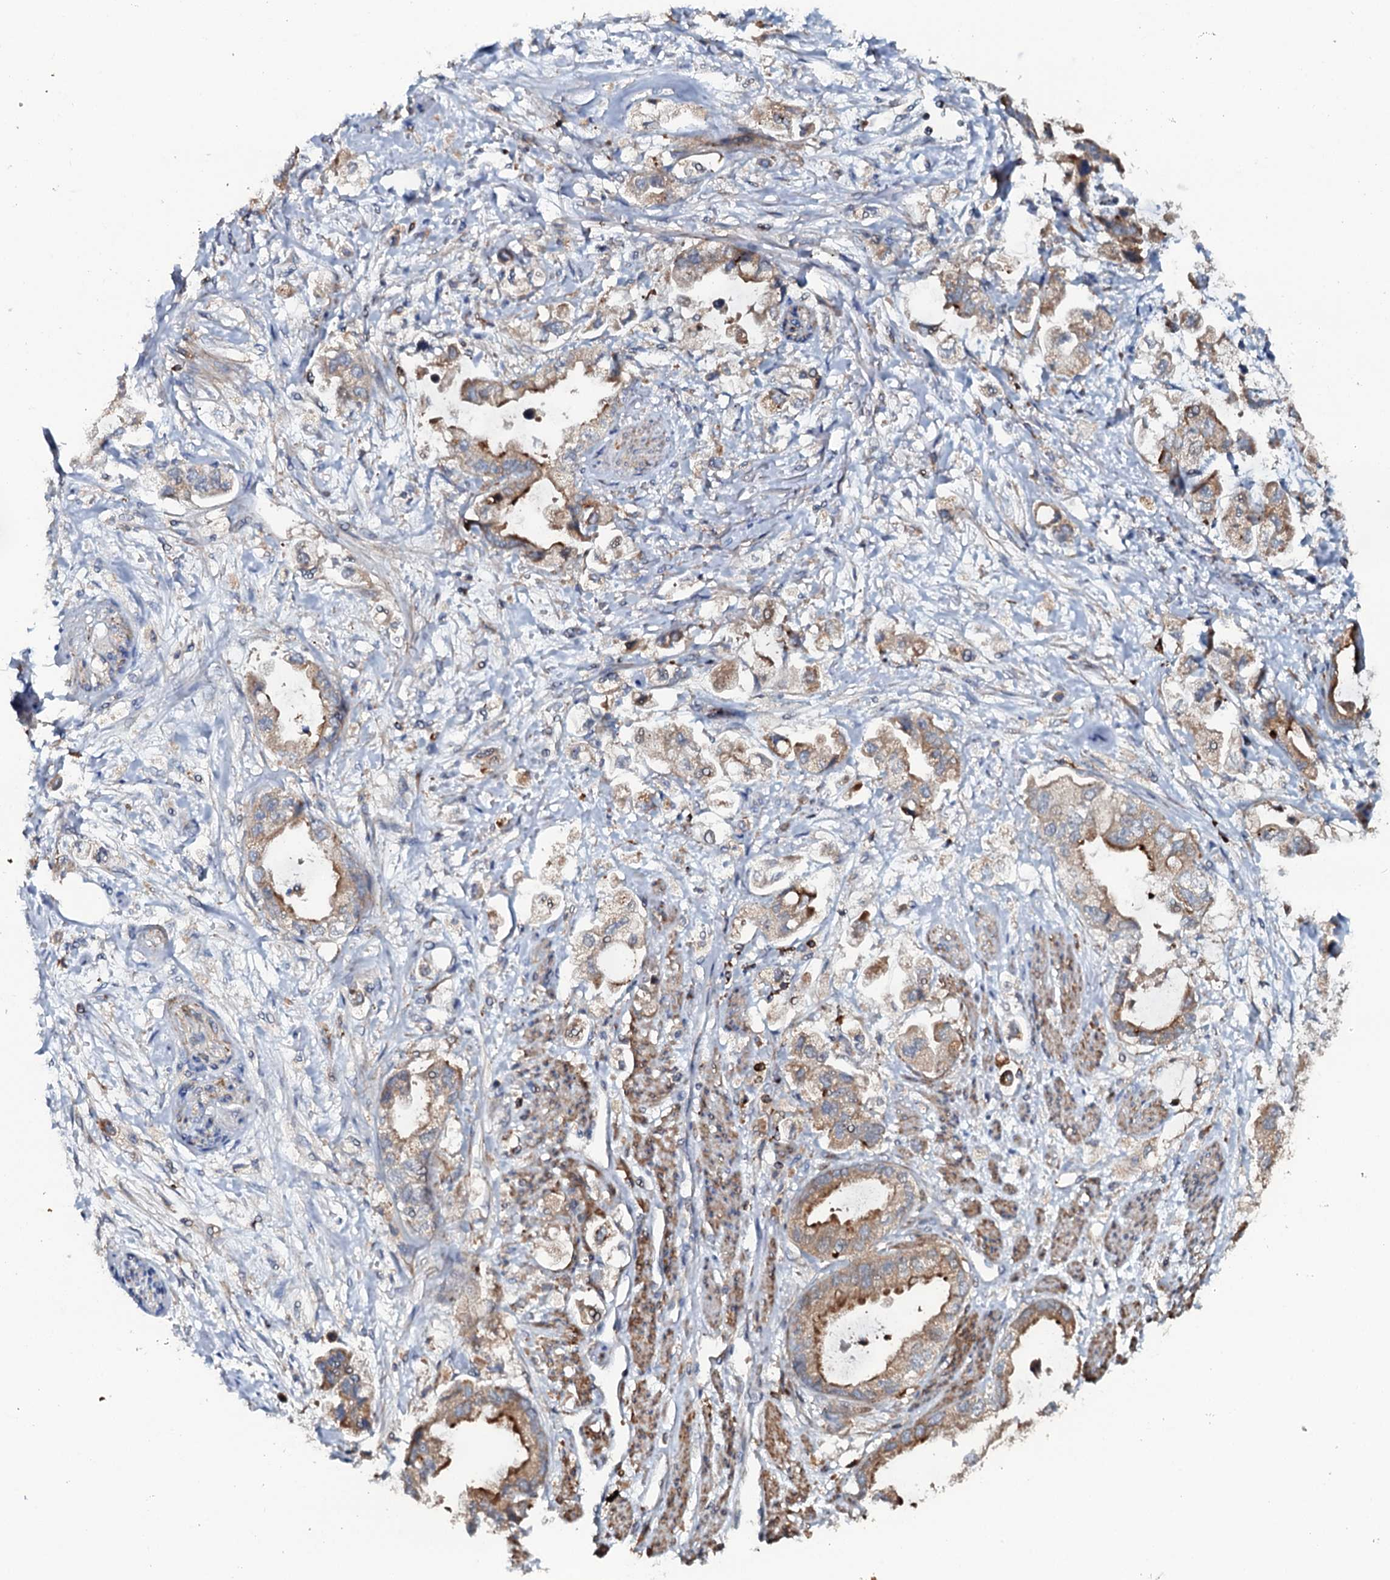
{"staining": {"intensity": "moderate", "quantity": "25%-75%", "location": "cytoplasmic/membranous"}, "tissue": "stomach cancer", "cell_type": "Tumor cells", "image_type": "cancer", "snomed": [{"axis": "morphology", "description": "Adenocarcinoma, NOS"}, {"axis": "topography", "description": "Stomach"}], "caption": "Adenocarcinoma (stomach) stained with IHC demonstrates moderate cytoplasmic/membranous staining in about 25%-75% of tumor cells.", "gene": "VAMP8", "patient": {"sex": "male", "age": 62}}